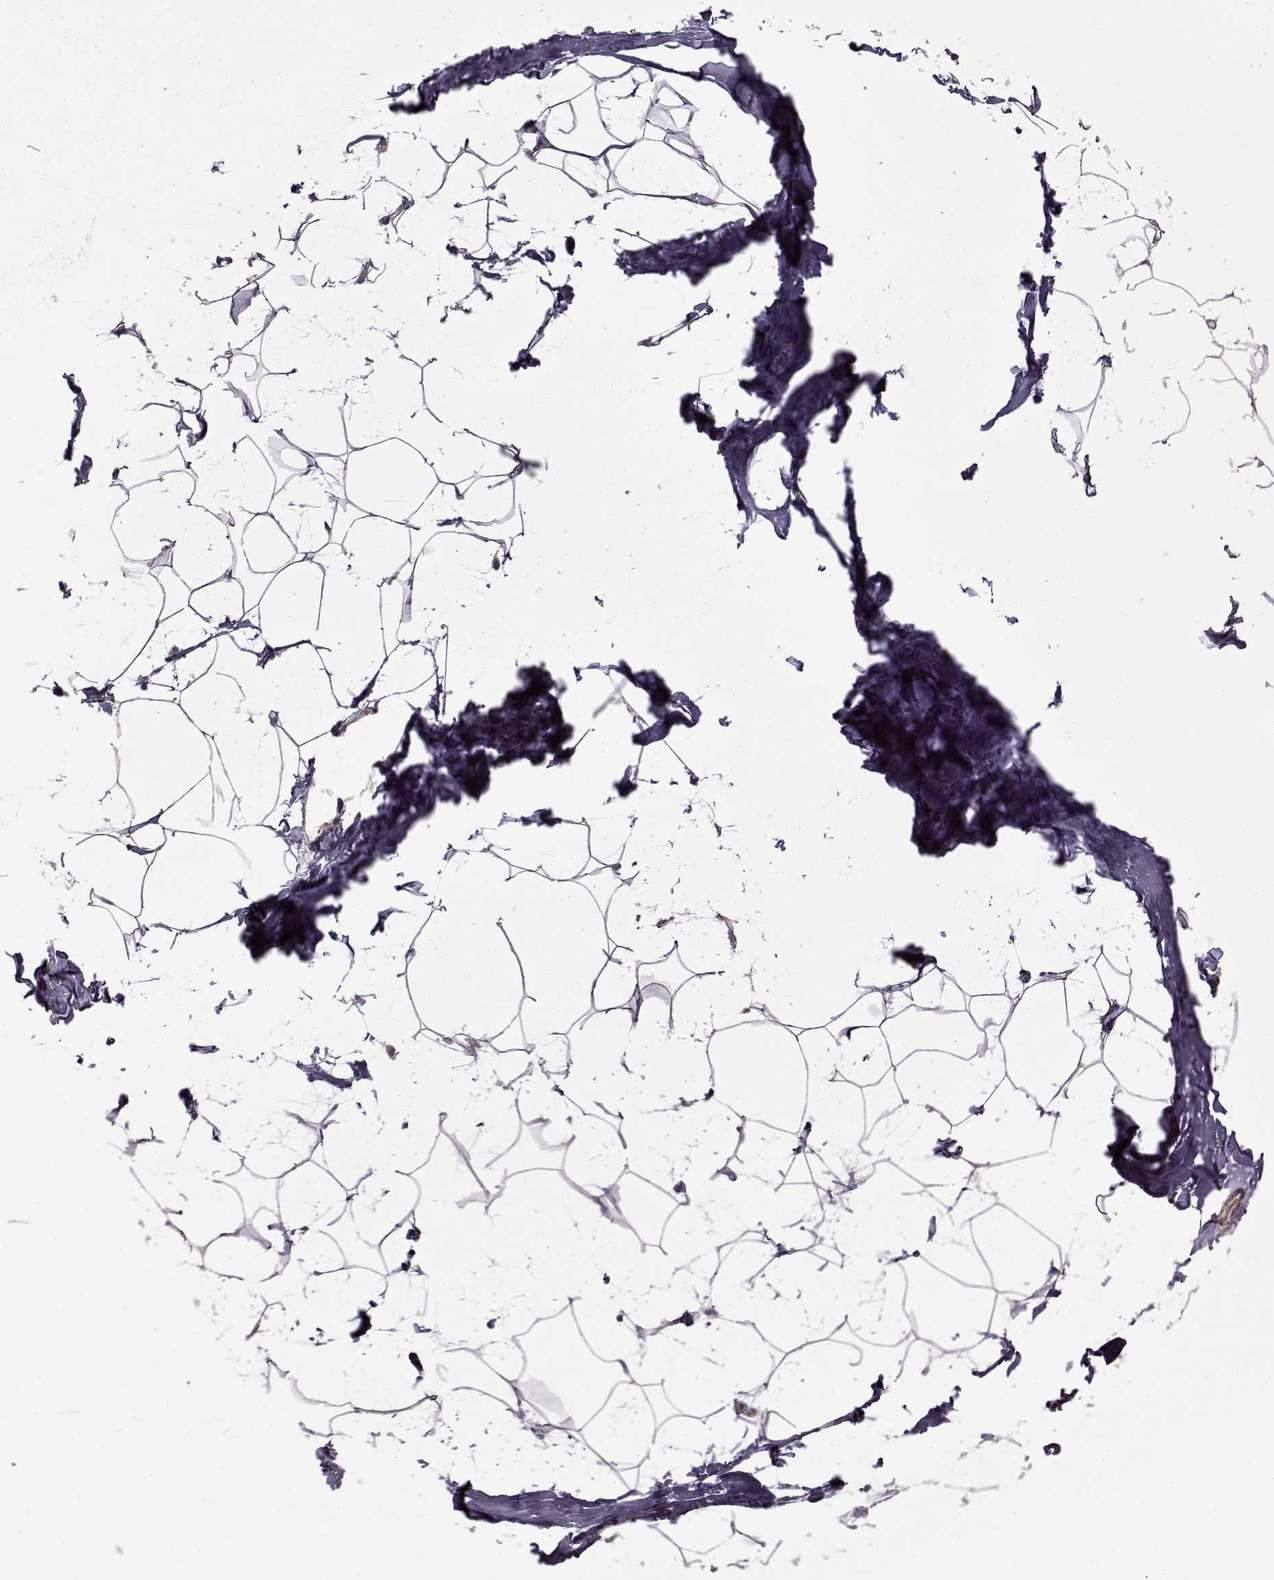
{"staining": {"intensity": "negative", "quantity": "none", "location": "none"}, "tissue": "breast", "cell_type": "Adipocytes", "image_type": "normal", "snomed": [{"axis": "morphology", "description": "Normal tissue, NOS"}, {"axis": "topography", "description": "Breast"}], "caption": "The image shows no significant positivity in adipocytes of breast.", "gene": "LAMB2", "patient": {"sex": "female", "age": 32}}